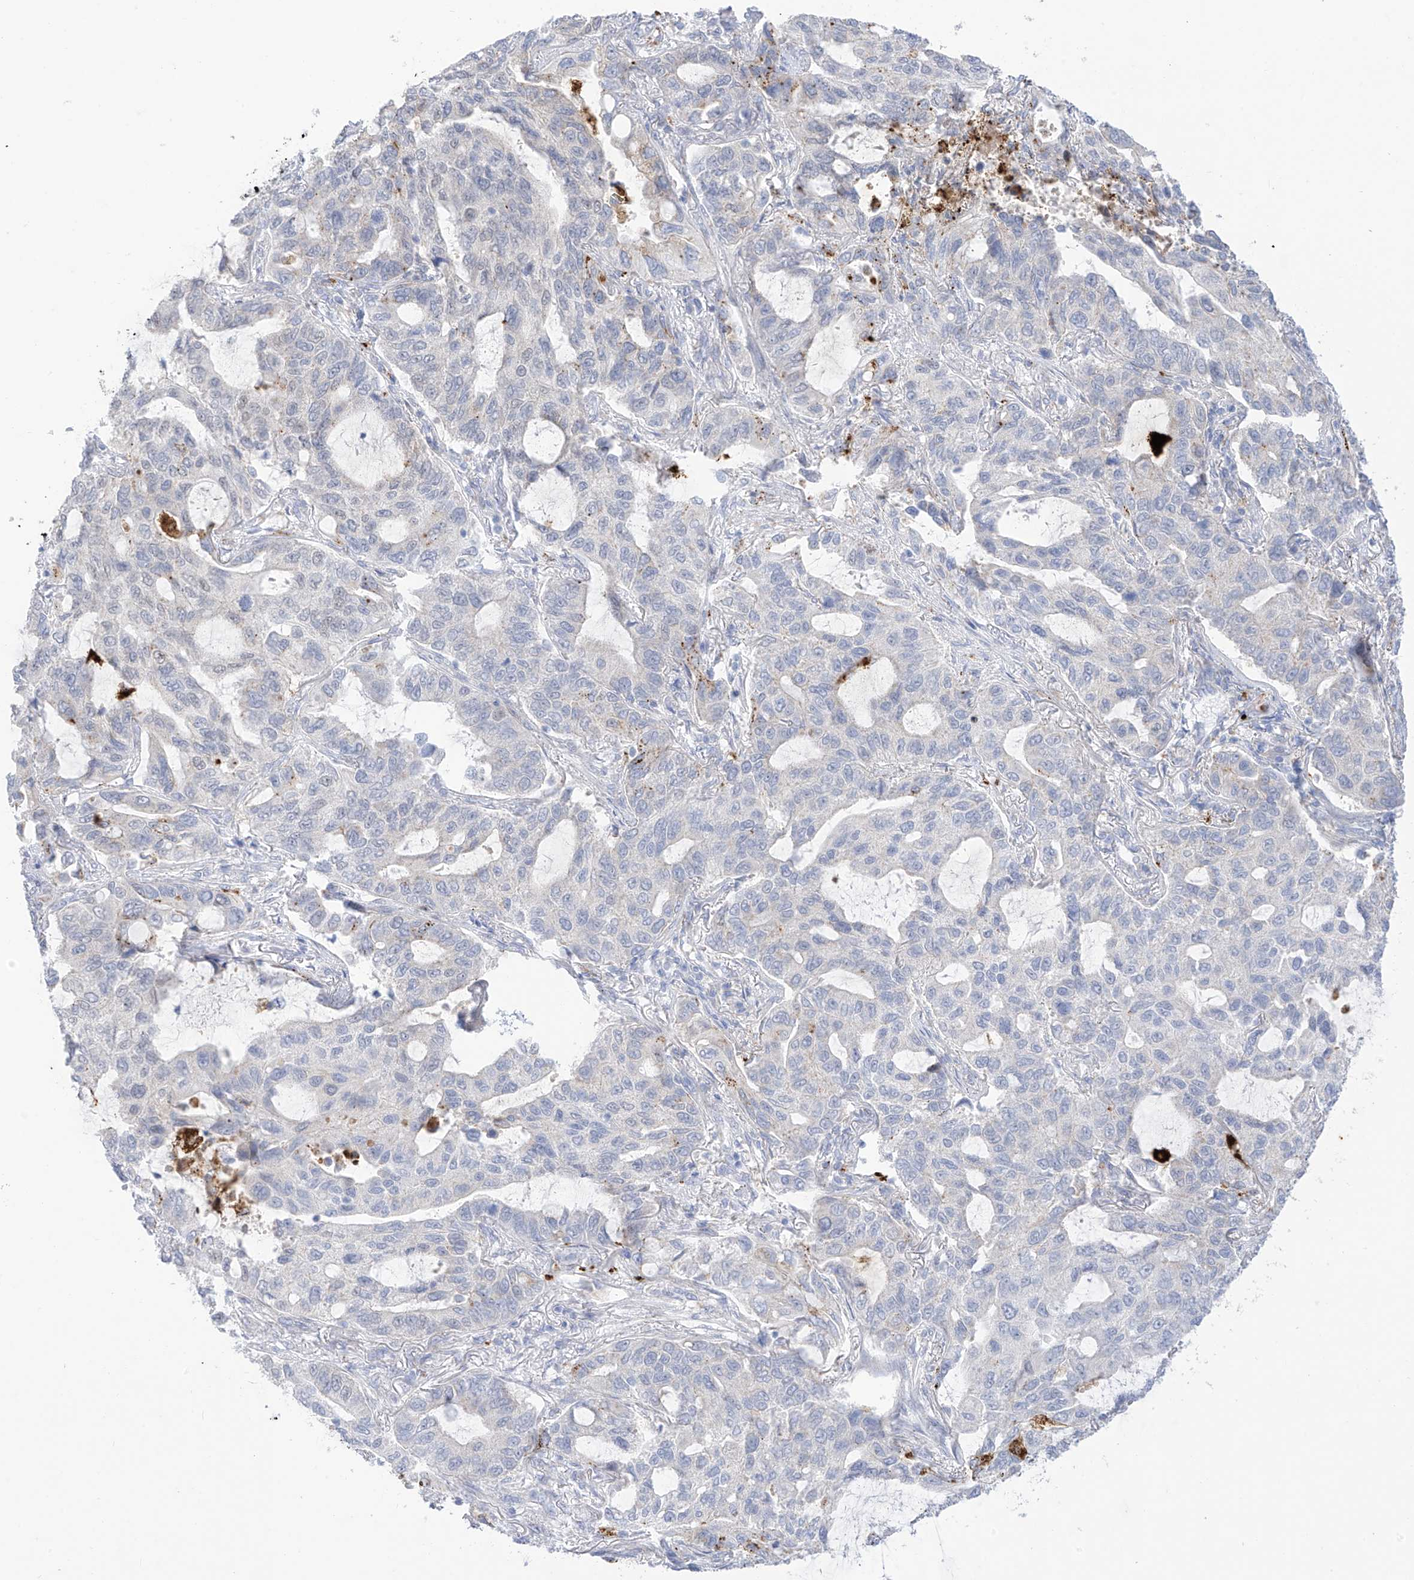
{"staining": {"intensity": "weak", "quantity": "<25%", "location": "cytoplasmic/membranous"}, "tissue": "lung cancer", "cell_type": "Tumor cells", "image_type": "cancer", "snomed": [{"axis": "morphology", "description": "Adenocarcinoma, NOS"}, {"axis": "topography", "description": "Lung"}], "caption": "Protein analysis of lung adenocarcinoma reveals no significant positivity in tumor cells.", "gene": "PSPH", "patient": {"sex": "male", "age": 64}}